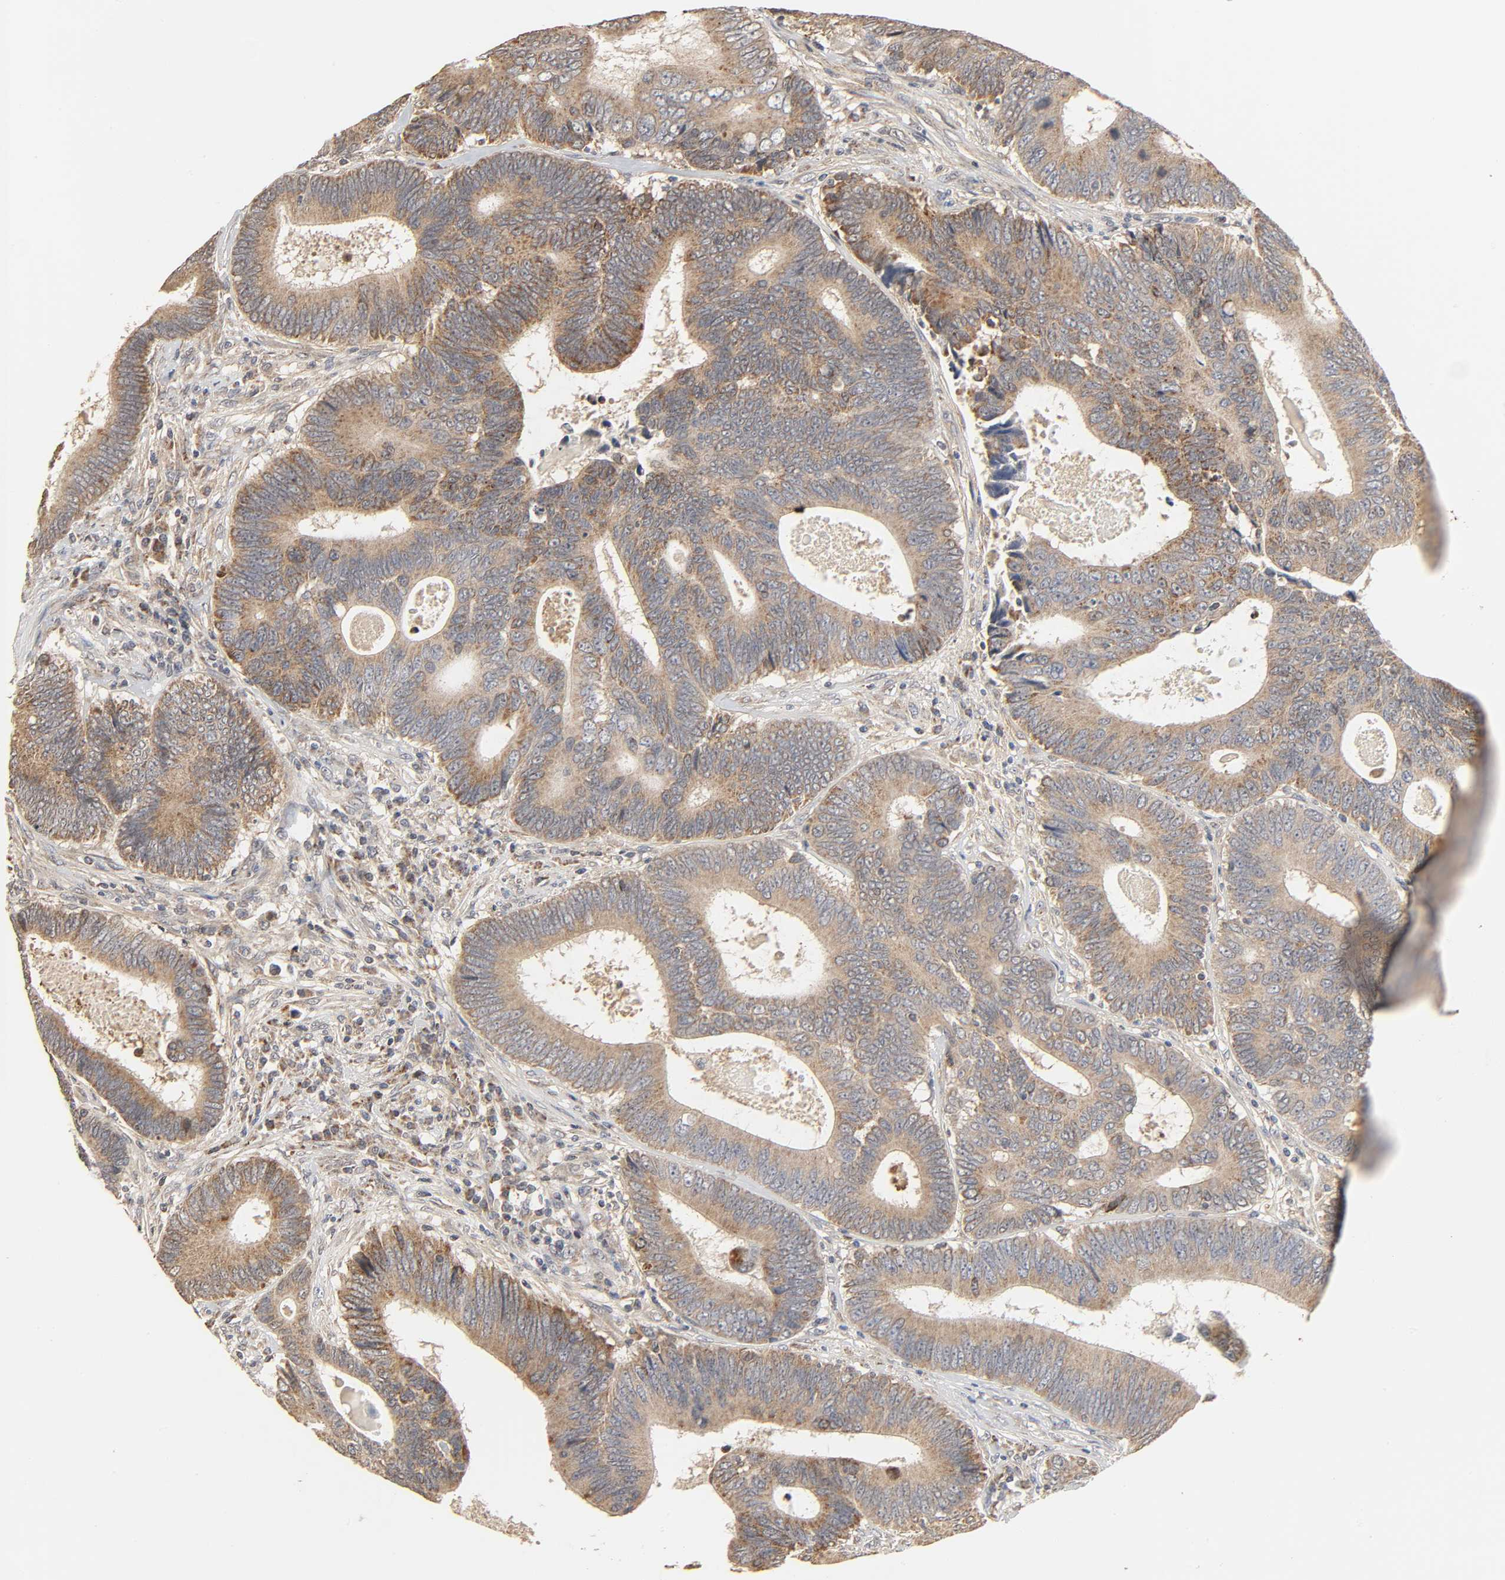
{"staining": {"intensity": "moderate", "quantity": ">75%", "location": "cytoplasmic/membranous"}, "tissue": "colorectal cancer", "cell_type": "Tumor cells", "image_type": "cancer", "snomed": [{"axis": "morphology", "description": "Adenocarcinoma, NOS"}, {"axis": "topography", "description": "Colon"}], "caption": "The histopathology image demonstrates a brown stain indicating the presence of a protein in the cytoplasmic/membranous of tumor cells in colorectal cancer.", "gene": "CLEC4E", "patient": {"sex": "female", "age": 78}}